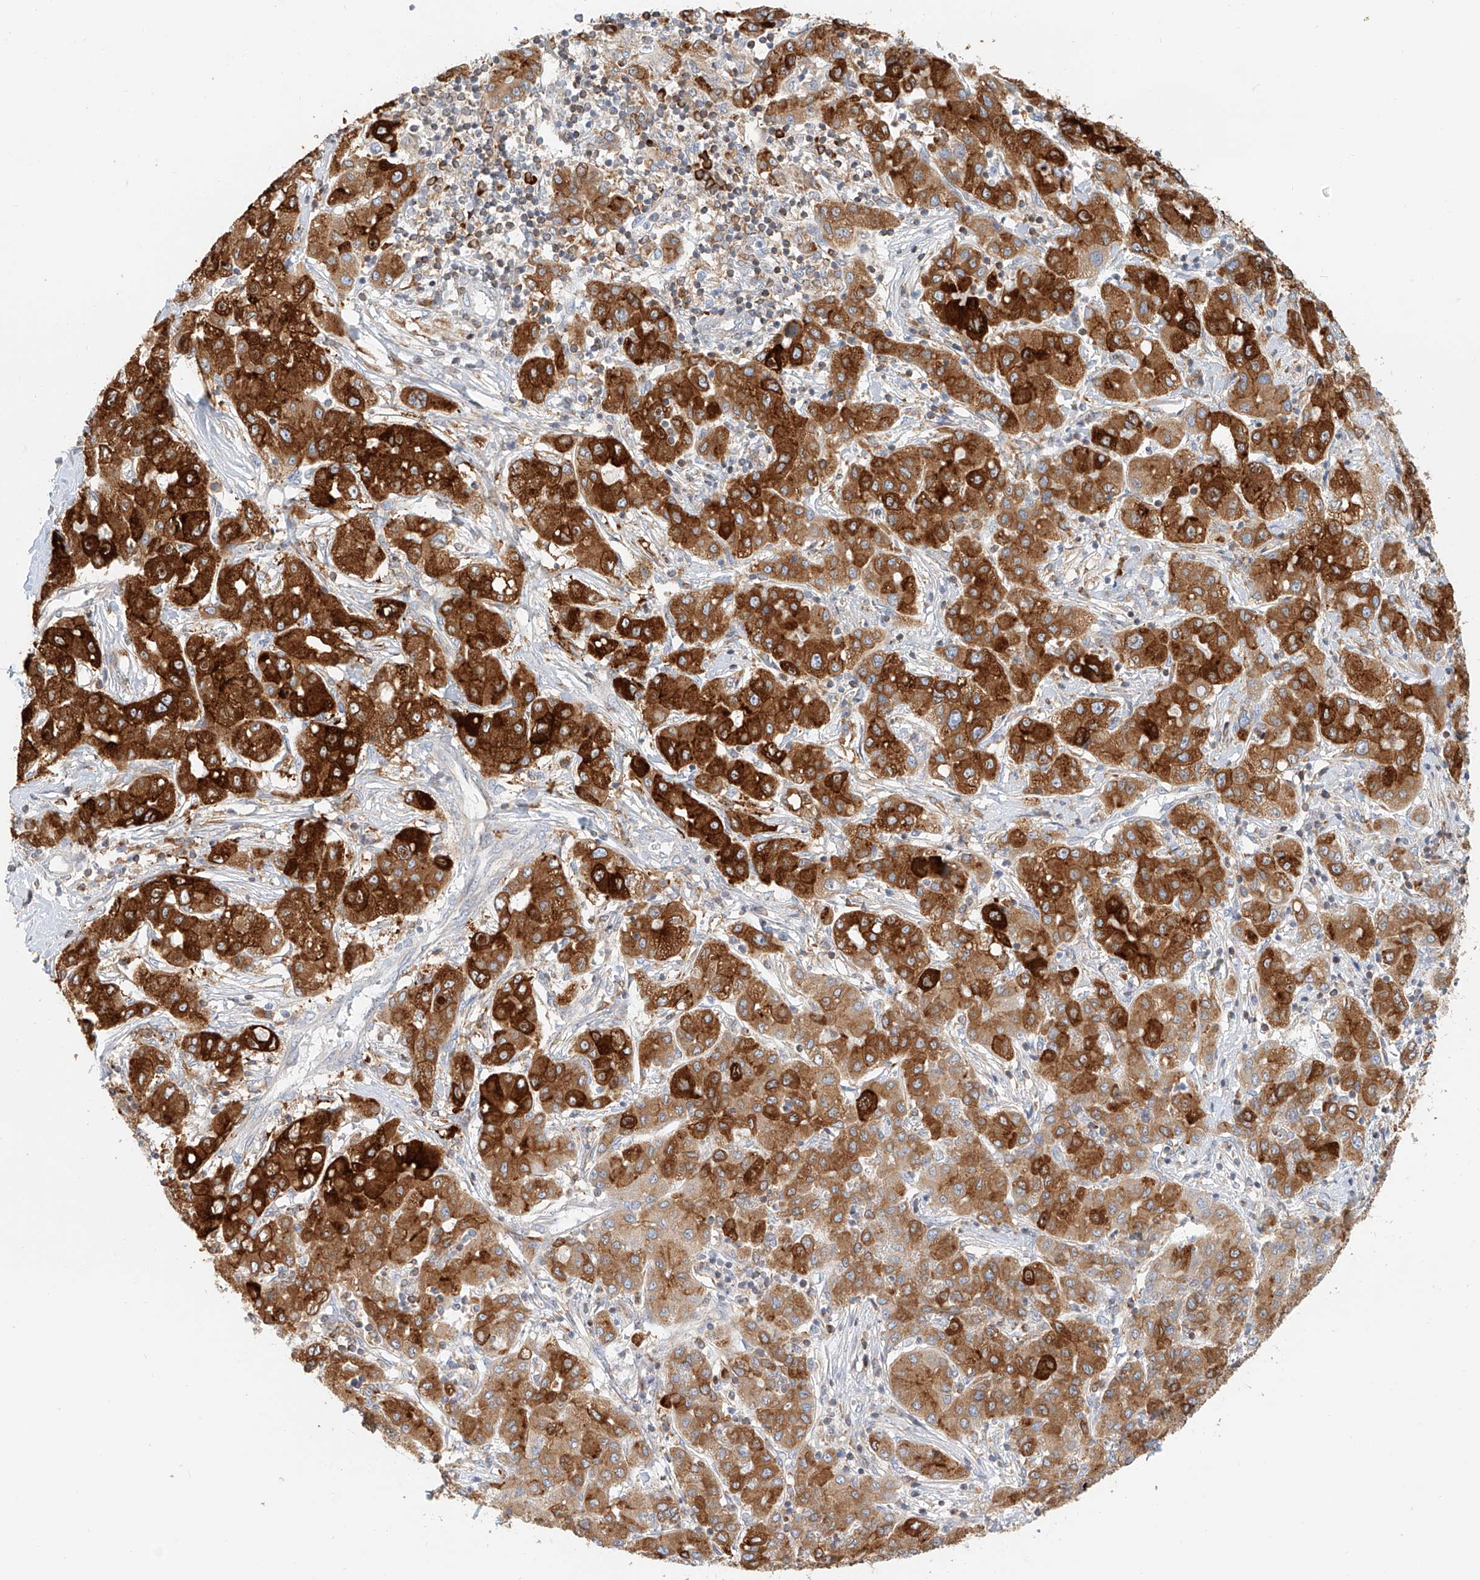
{"staining": {"intensity": "strong", "quantity": ">75%", "location": "cytoplasmic/membranous"}, "tissue": "liver cancer", "cell_type": "Tumor cells", "image_type": "cancer", "snomed": [{"axis": "morphology", "description": "Carcinoma, Hepatocellular, NOS"}, {"axis": "topography", "description": "Liver"}], "caption": "Tumor cells reveal strong cytoplasmic/membranous staining in about >75% of cells in liver cancer.", "gene": "DHRS7", "patient": {"sex": "male", "age": 65}}